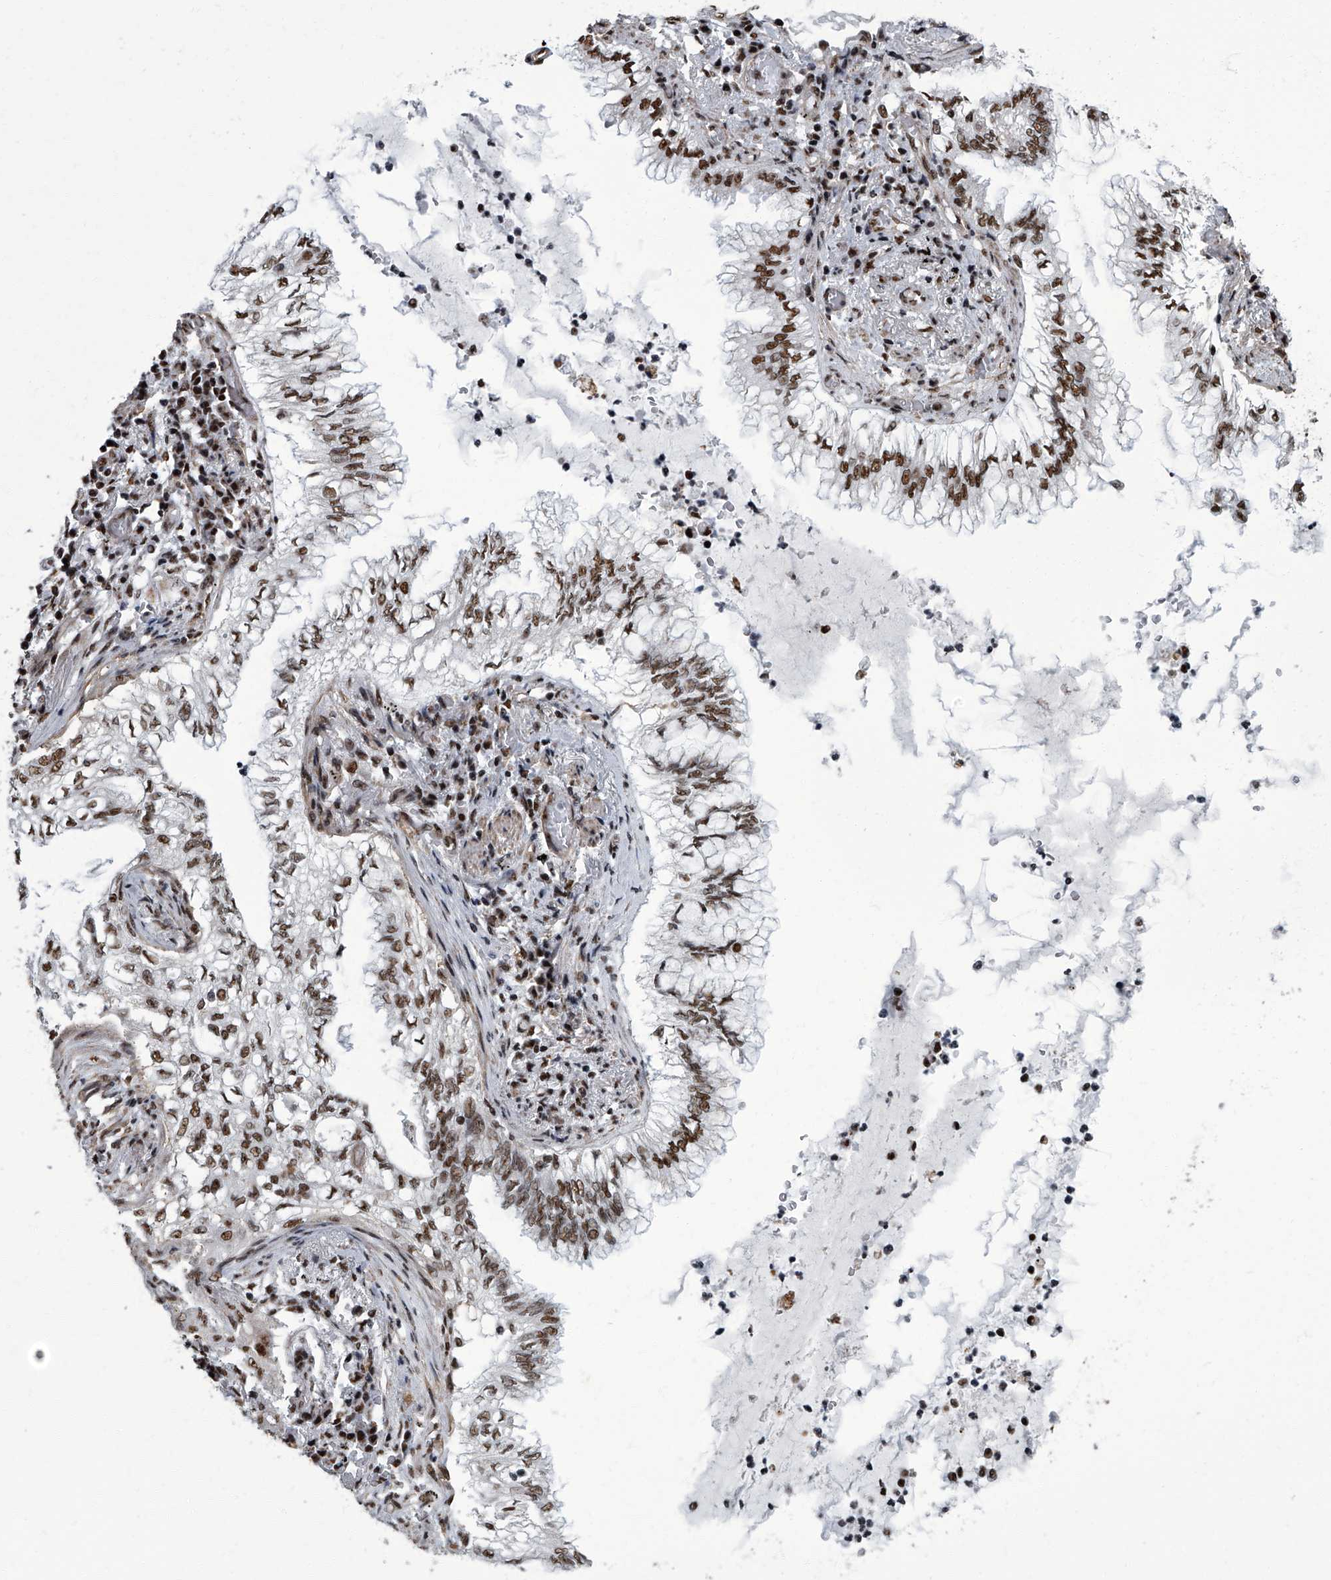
{"staining": {"intensity": "moderate", "quantity": ">75%", "location": "nuclear"}, "tissue": "lung cancer", "cell_type": "Tumor cells", "image_type": "cancer", "snomed": [{"axis": "morphology", "description": "Adenocarcinoma, NOS"}, {"axis": "topography", "description": "Lung"}], "caption": "High-power microscopy captured an immunohistochemistry (IHC) image of lung cancer, revealing moderate nuclear staining in approximately >75% of tumor cells.", "gene": "ZNF518B", "patient": {"sex": "female", "age": 70}}